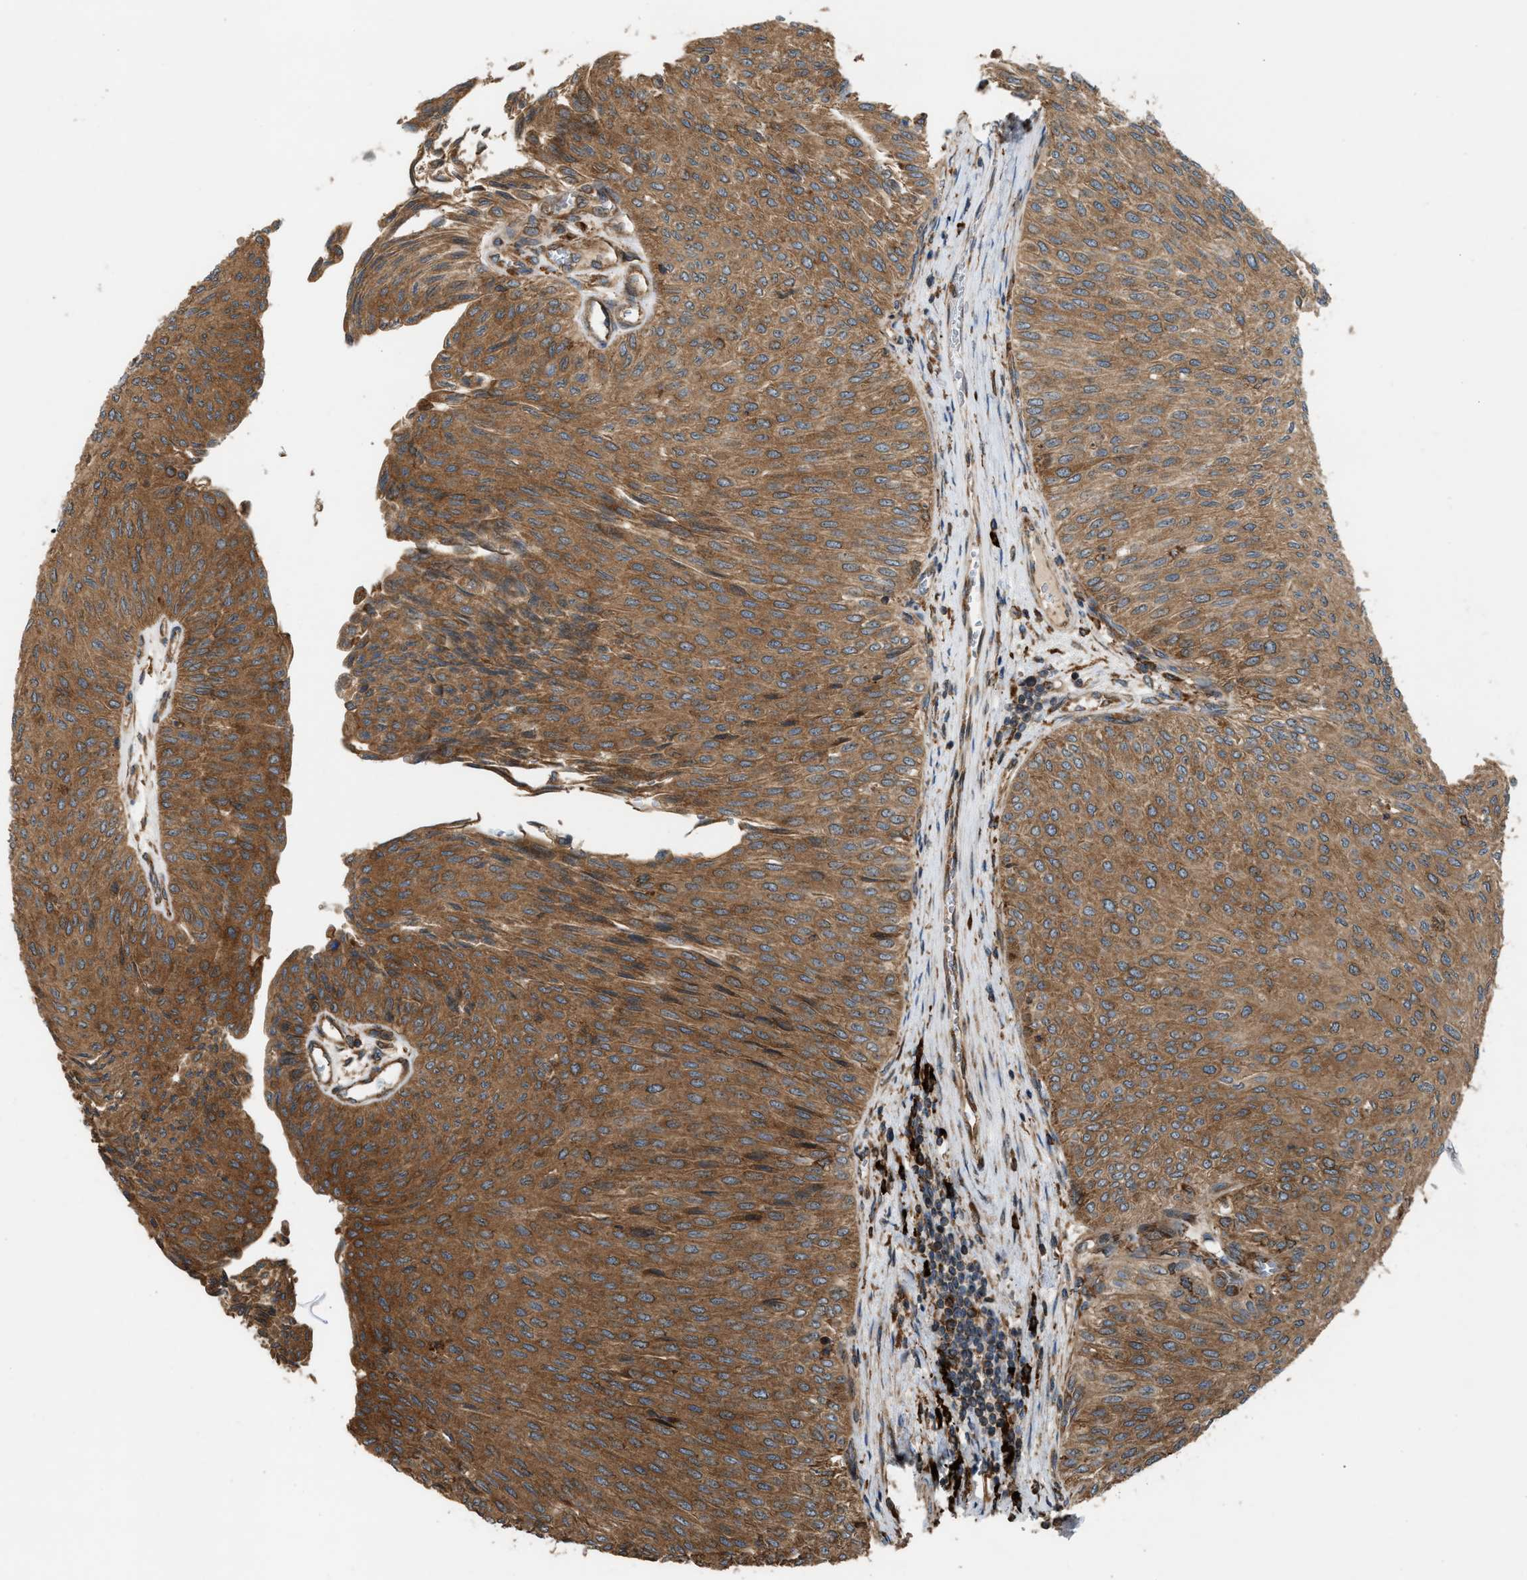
{"staining": {"intensity": "moderate", "quantity": ">75%", "location": "cytoplasmic/membranous"}, "tissue": "urothelial cancer", "cell_type": "Tumor cells", "image_type": "cancer", "snomed": [{"axis": "morphology", "description": "Urothelial carcinoma, Low grade"}, {"axis": "topography", "description": "Urinary bladder"}], "caption": "Immunohistochemistry (IHC) photomicrograph of human urothelial cancer stained for a protein (brown), which reveals medium levels of moderate cytoplasmic/membranous staining in about >75% of tumor cells.", "gene": "BAIAP2L1", "patient": {"sex": "male", "age": 78}}